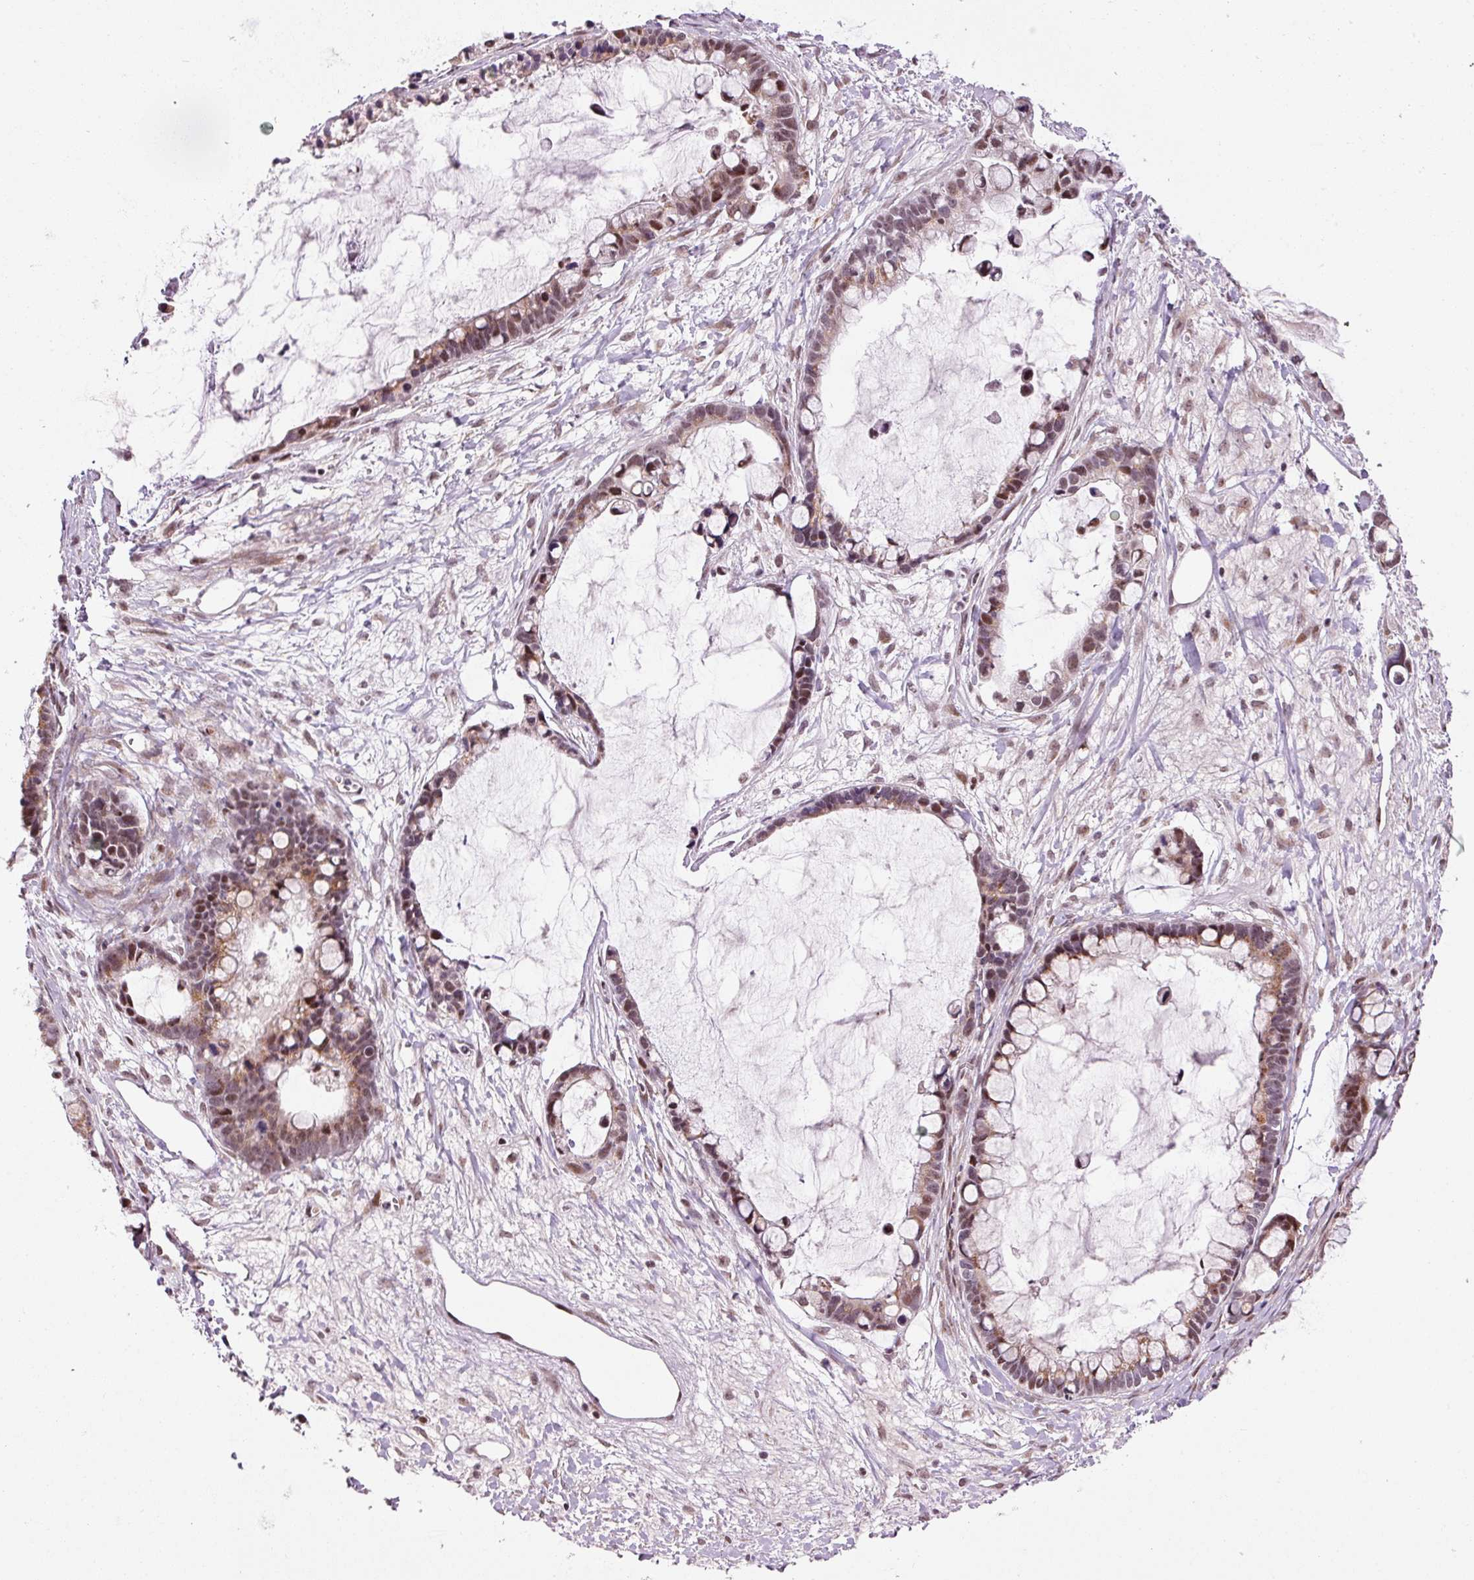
{"staining": {"intensity": "weak", "quantity": "25%-75%", "location": "cytoplasmic/membranous,nuclear"}, "tissue": "ovarian cancer", "cell_type": "Tumor cells", "image_type": "cancer", "snomed": [{"axis": "morphology", "description": "Cystadenocarcinoma, mucinous, NOS"}, {"axis": "topography", "description": "Ovary"}], "caption": "Protein expression analysis of ovarian cancer (mucinous cystadenocarcinoma) demonstrates weak cytoplasmic/membranous and nuclear positivity in approximately 25%-75% of tumor cells.", "gene": "ANKRD20A1", "patient": {"sex": "female", "age": 63}}